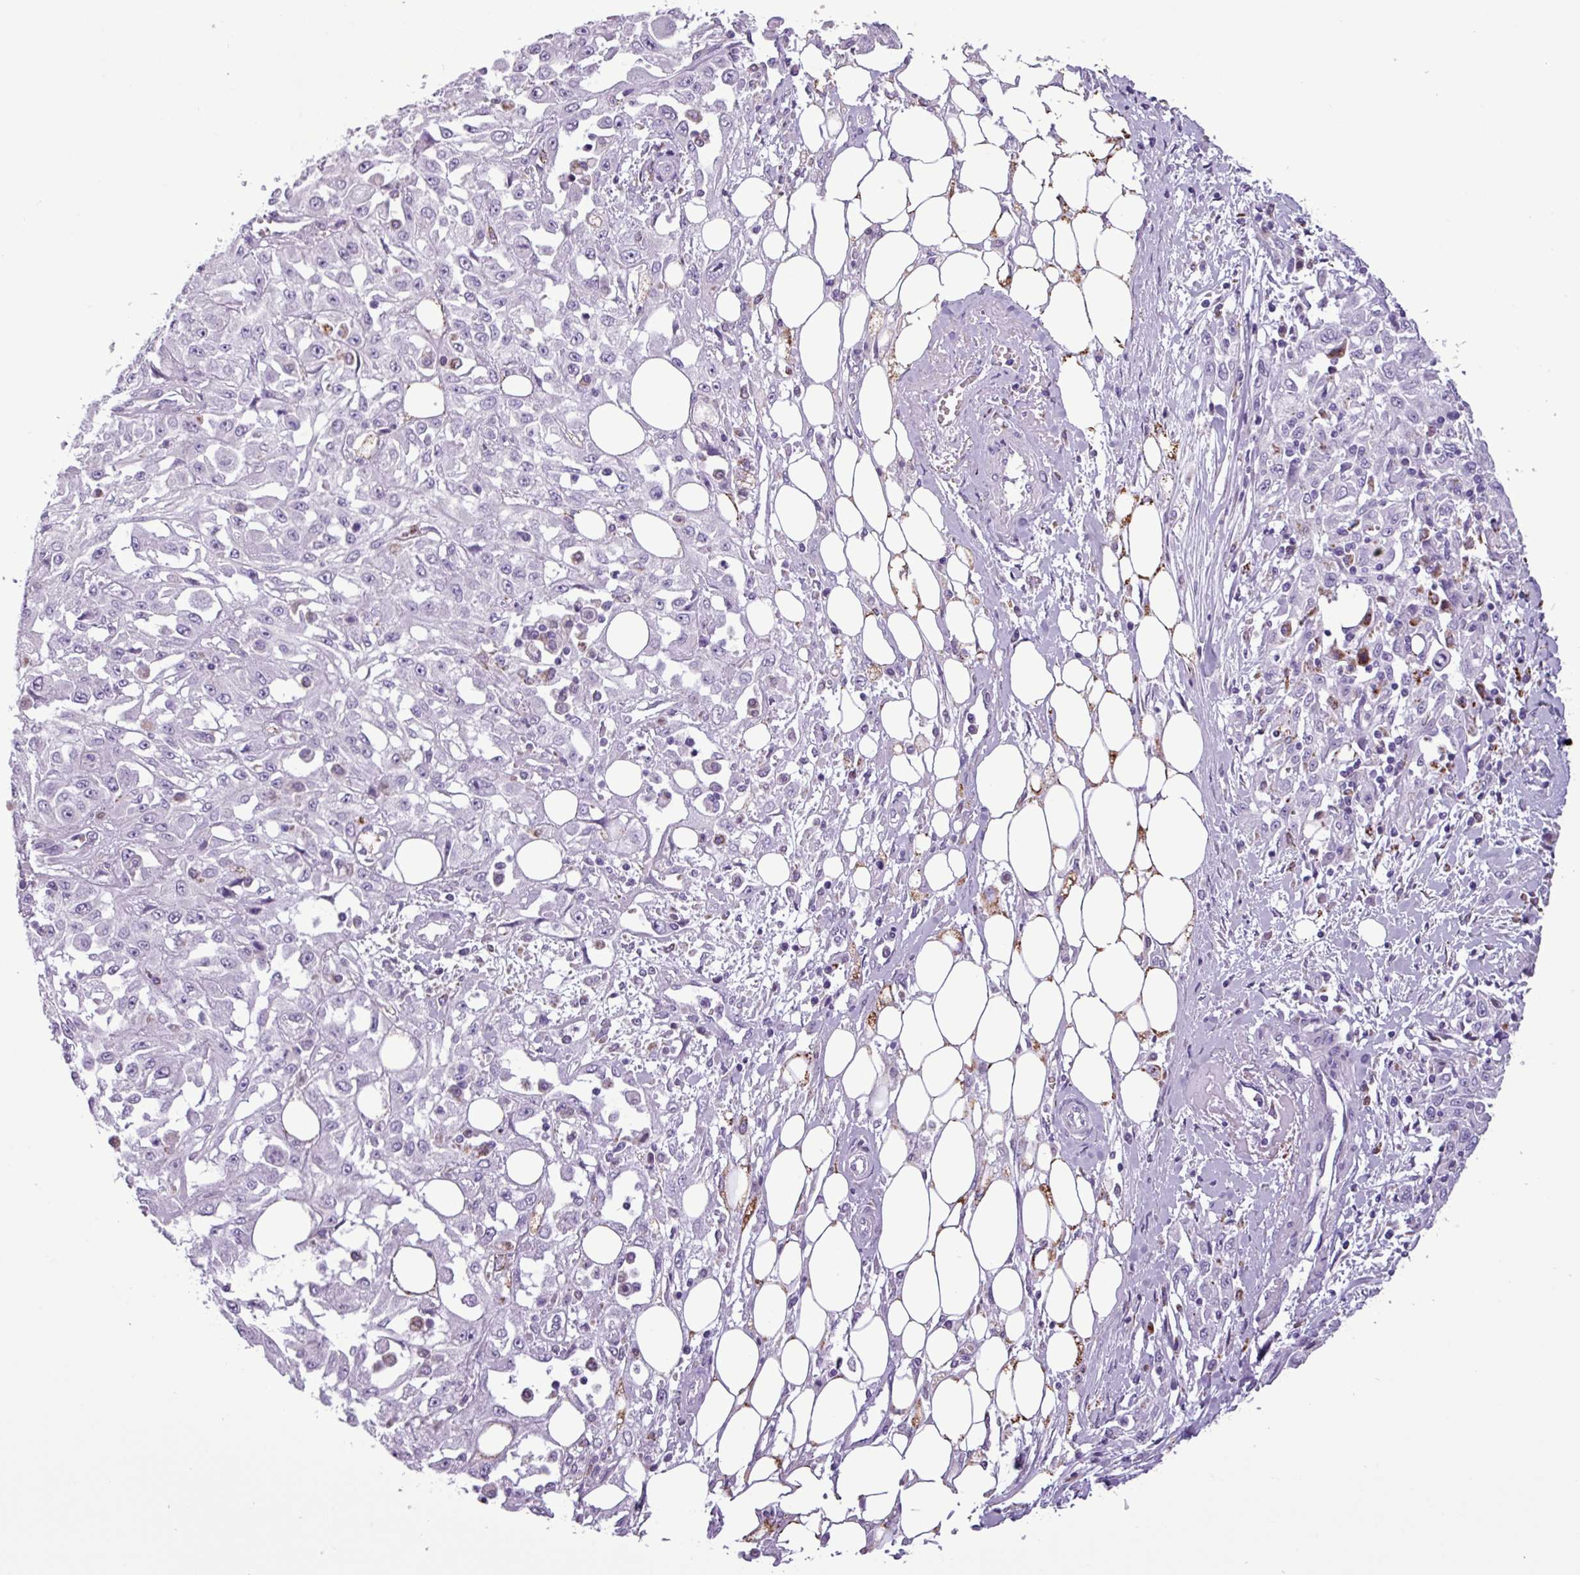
{"staining": {"intensity": "negative", "quantity": "none", "location": "none"}, "tissue": "skin cancer", "cell_type": "Tumor cells", "image_type": "cancer", "snomed": [{"axis": "morphology", "description": "Squamous cell carcinoma, NOS"}, {"axis": "morphology", "description": "Squamous cell carcinoma, metastatic, NOS"}, {"axis": "topography", "description": "Skin"}, {"axis": "topography", "description": "Lymph node"}], "caption": "This histopathology image is of skin cancer (metastatic squamous cell carcinoma) stained with IHC to label a protein in brown with the nuclei are counter-stained blue. There is no expression in tumor cells. The staining is performed using DAB (3,3'-diaminobenzidine) brown chromogen with nuclei counter-stained in using hematoxylin.", "gene": "ZNF667", "patient": {"sex": "male", "age": 75}}